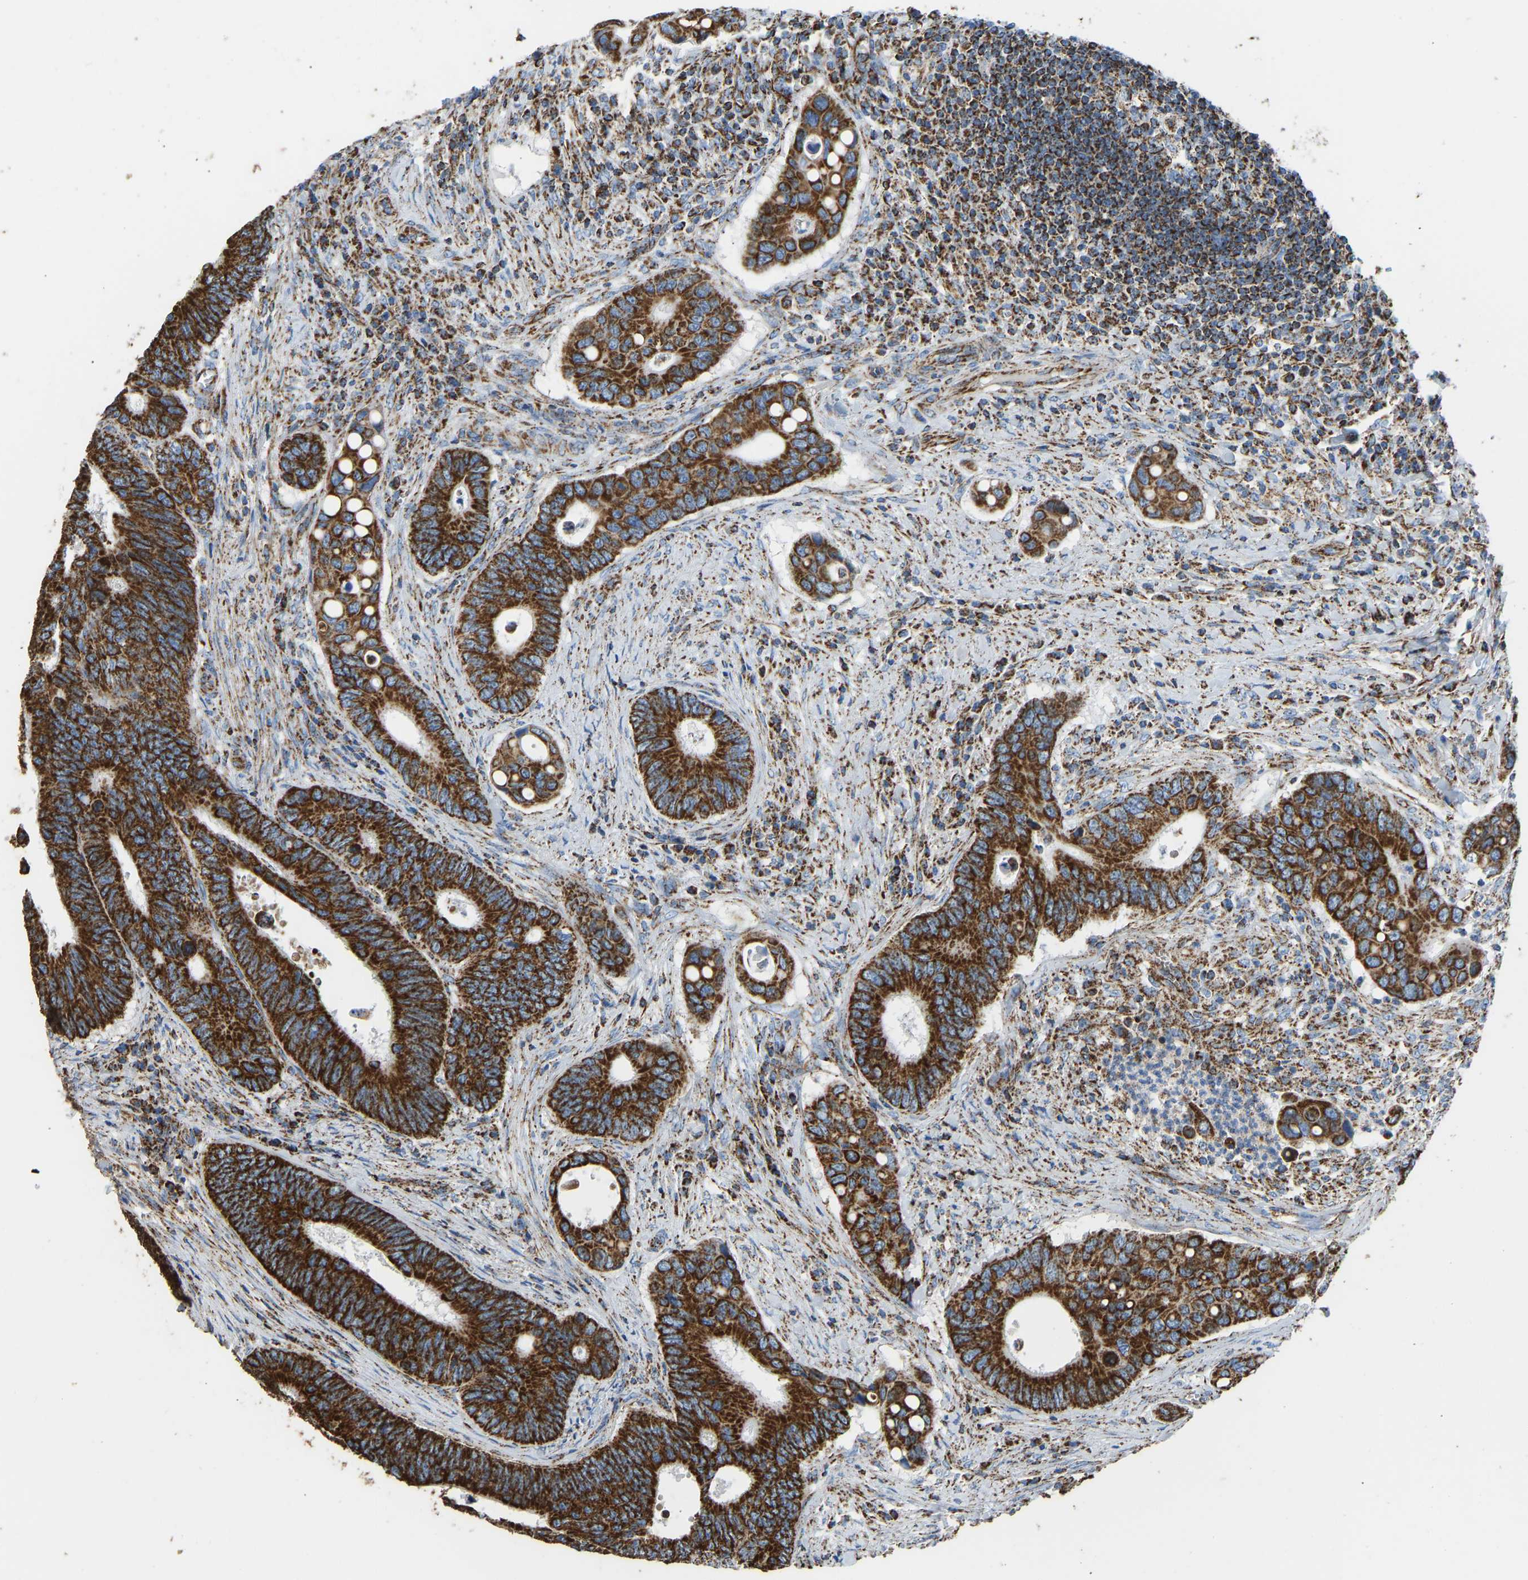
{"staining": {"intensity": "strong", "quantity": ">75%", "location": "cytoplasmic/membranous"}, "tissue": "colorectal cancer", "cell_type": "Tumor cells", "image_type": "cancer", "snomed": [{"axis": "morphology", "description": "Inflammation, NOS"}, {"axis": "morphology", "description": "Adenocarcinoma, NOS"}, {"axis": "topography", "description": "Colon"}], "caption": "A high amount of strong cytoplasmic/membranous positivity is present in approximately >75% of tumor cells in colorectal cancer tissue.", "gene": "IRX6", "patient": {"sex": "male", "age": 72}}